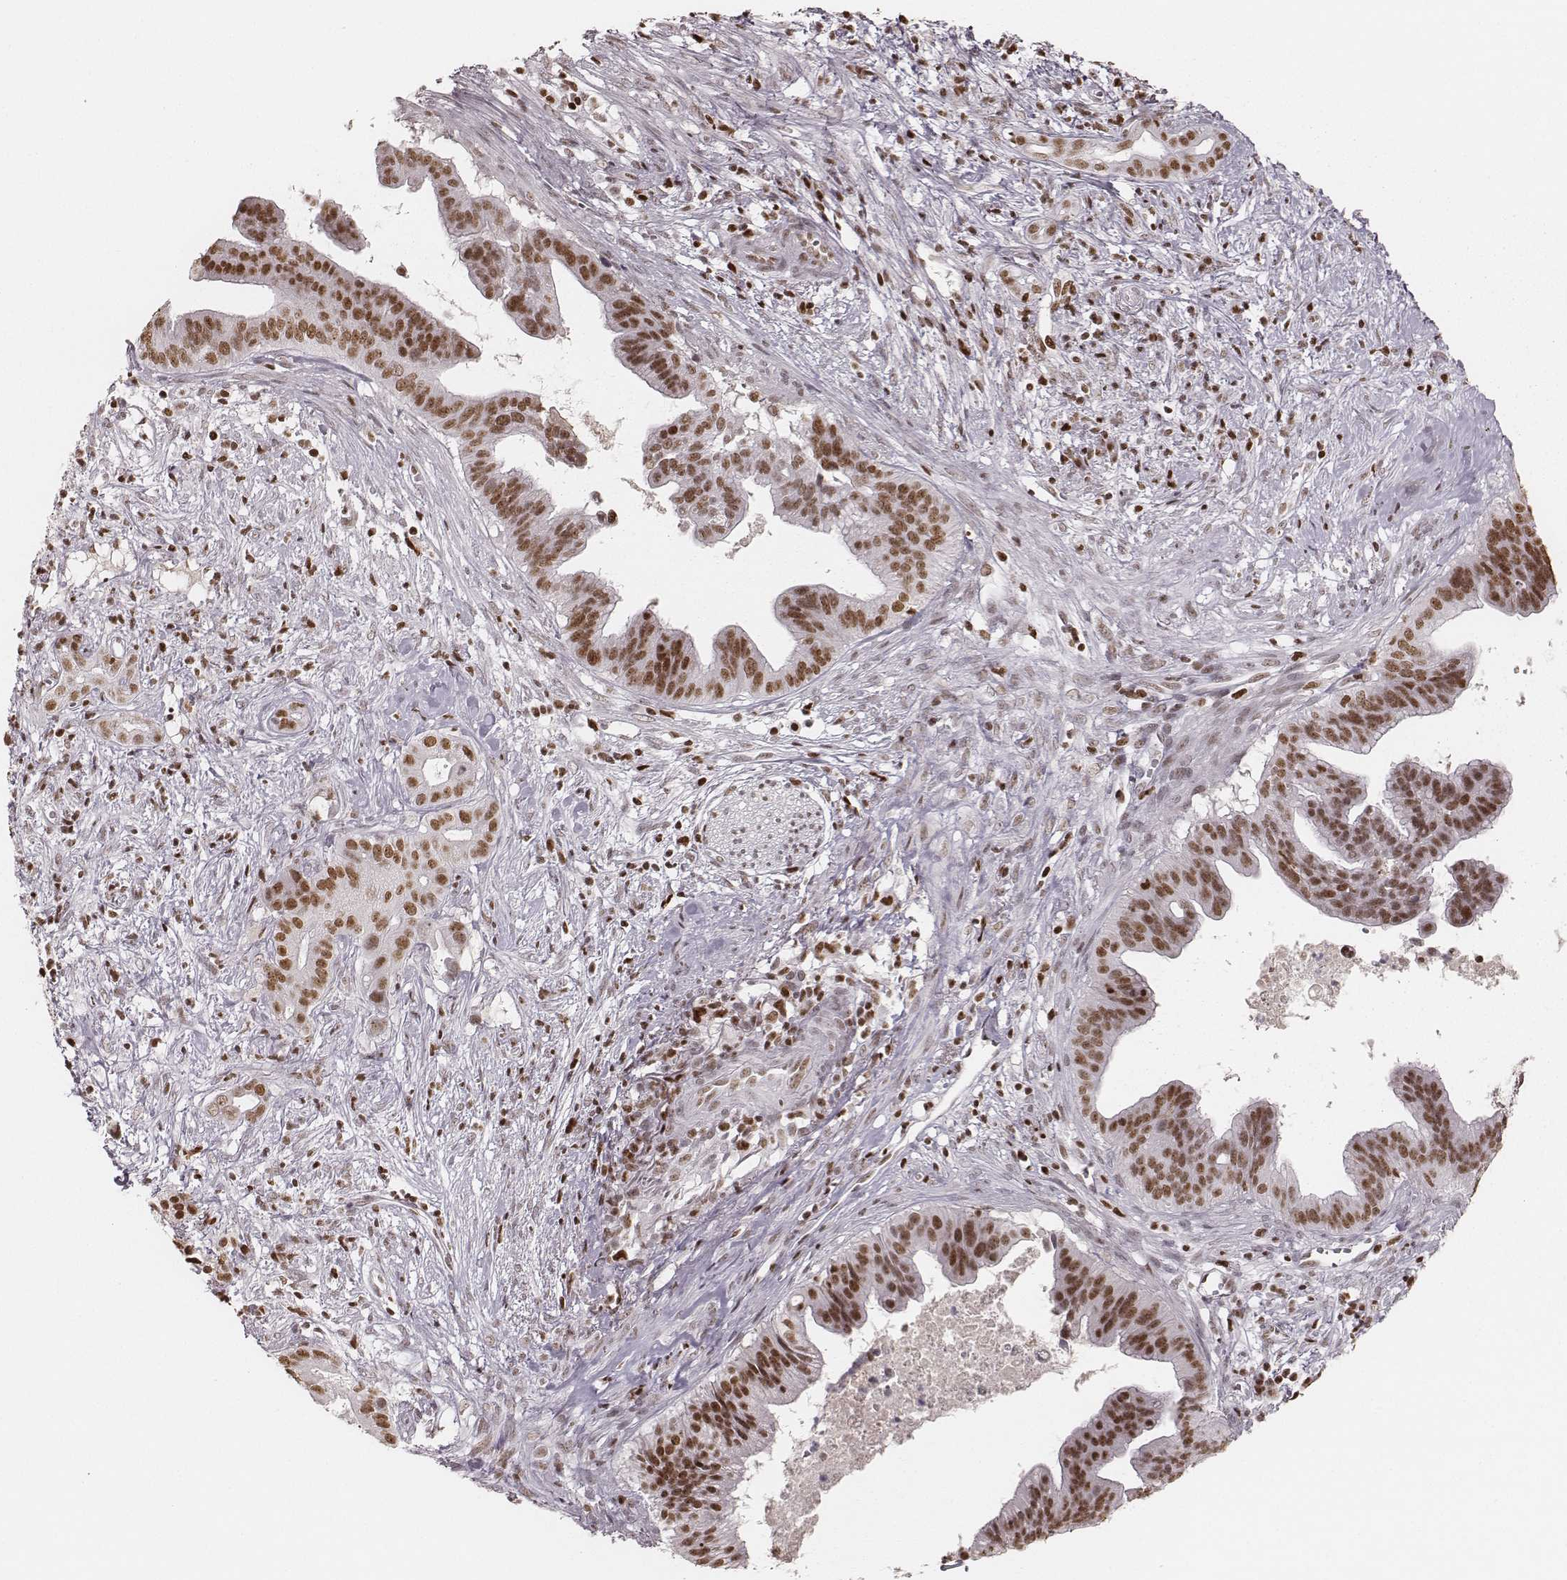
{"staining": {"intensity": "moderate", "quantity": ">75%", "location": "nuclear"}, "tissue": "pancreatic cancer", "cell_type": "Tumor cells", "image_type": "cancer", "snomed": [{"axis": "morphology", "description": "Adenocarcinoma, NOS"}, {"axis": "topography", "description": "Pancreas"}], "caption": "Immunohistochemistry (IHC) (DAB (3,3'-diaminobenzidine)) staining of pancreatic cancer displays moderate nuclear protein staining in about >75% of tumor cells. The protein of interest is shown in brown color, while the nuclei are stained blue.", "gene": "PARP1", "patient": {"sex": "male", "age": 61}}